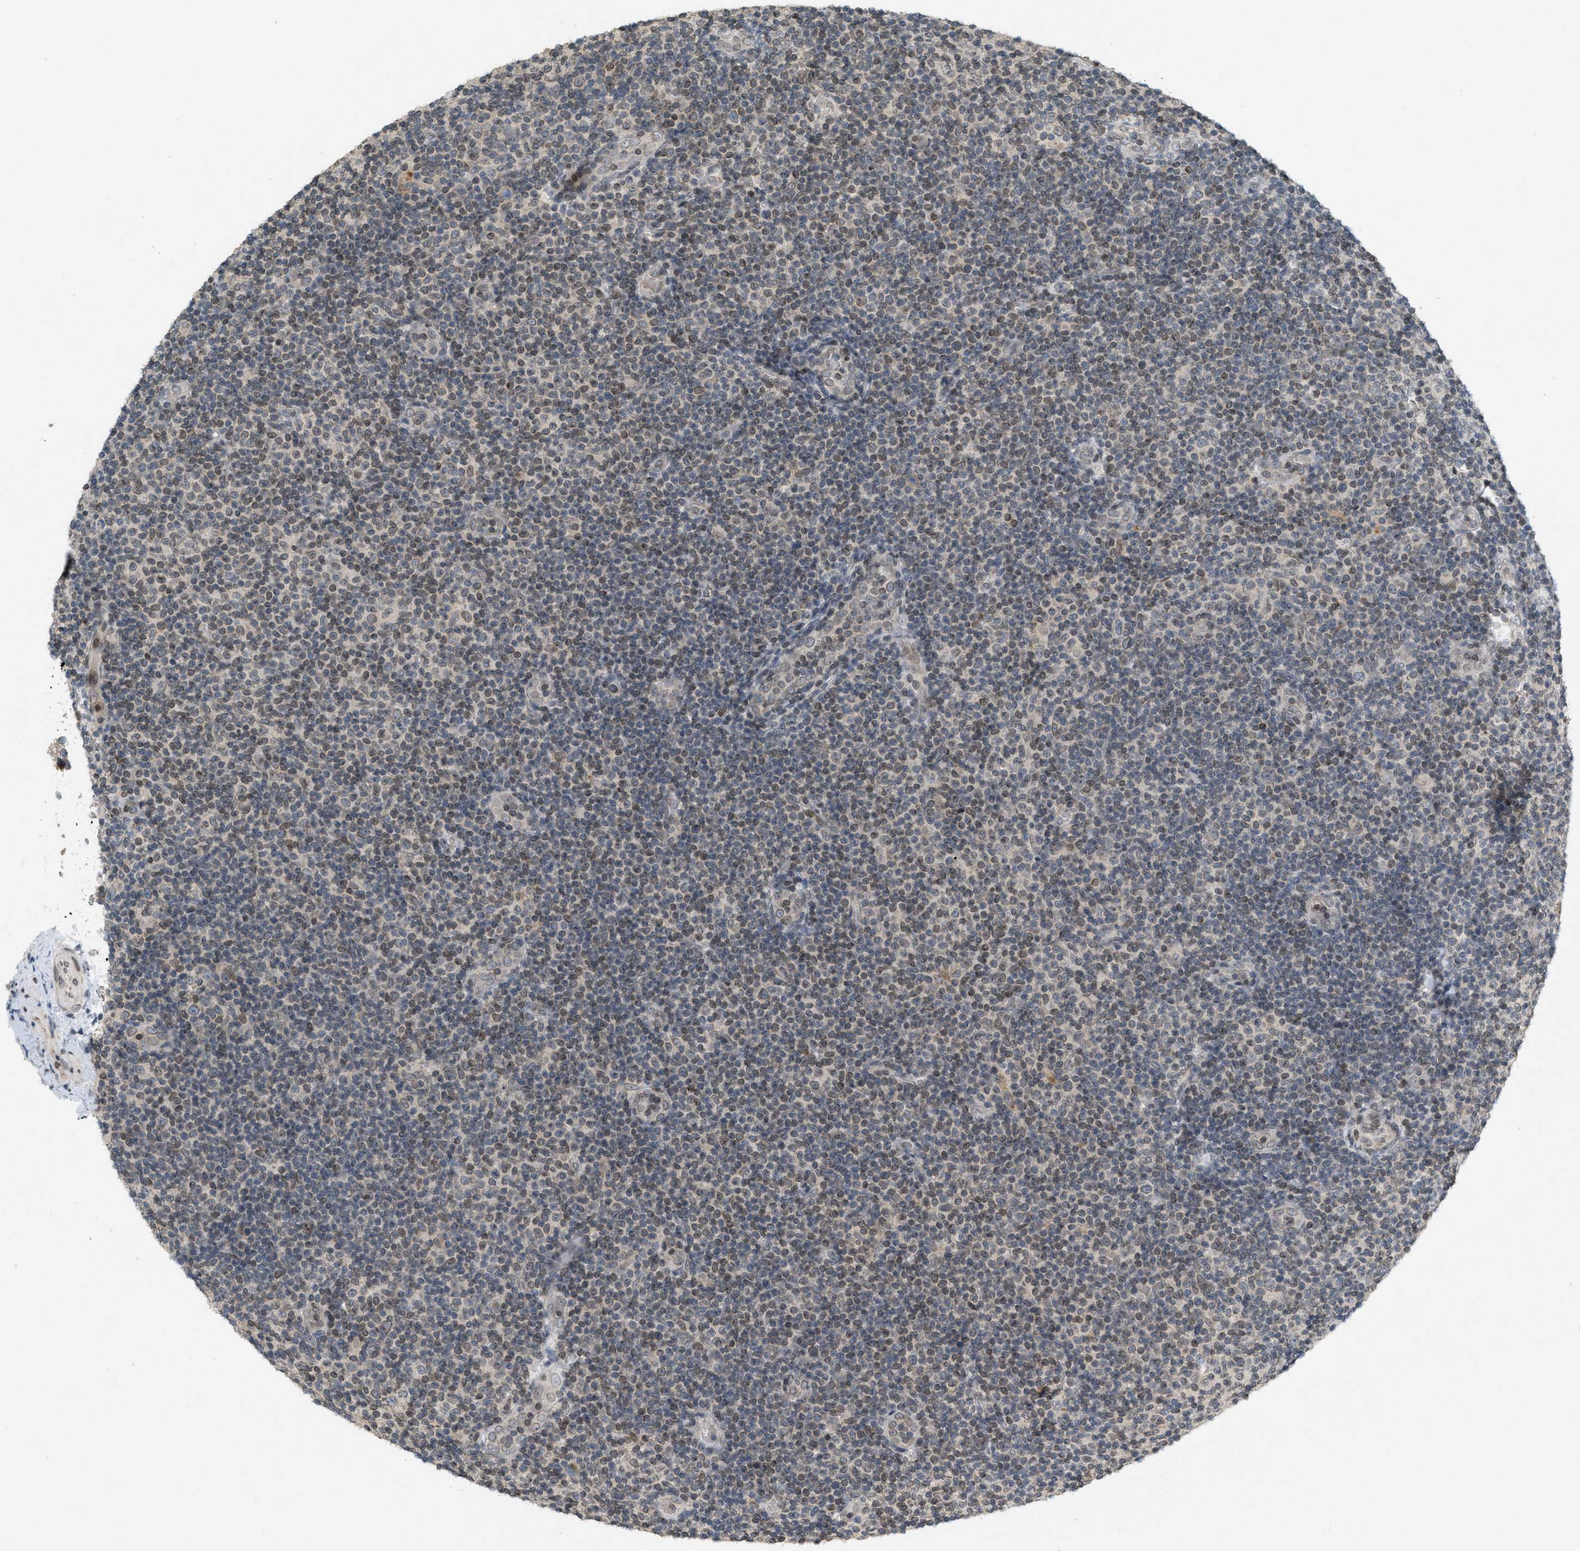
{"staining": {"intensity": "weak", "quantity": "<25%", "location": "nuclear"}, "tissue": "lymphoma", "cell_type": "Tumor cells", "image_type": "cancer", "snomed": [{"axis": "morphology", "description": "Malignant lymphoma, non-Hodgkin's type, Low grade"}, {"axis": "topography", "description": "Lymph node"}], "caption": "DAB (3,3'-diaminobenzidine) immunohistochemical staining of human malignant lymphoma, non-Hodgkin's type (low-grade) displays no significant positivity in tumor cells.", "gene": "ABHD6", "patient": {"sex": "male", "age": 83}}